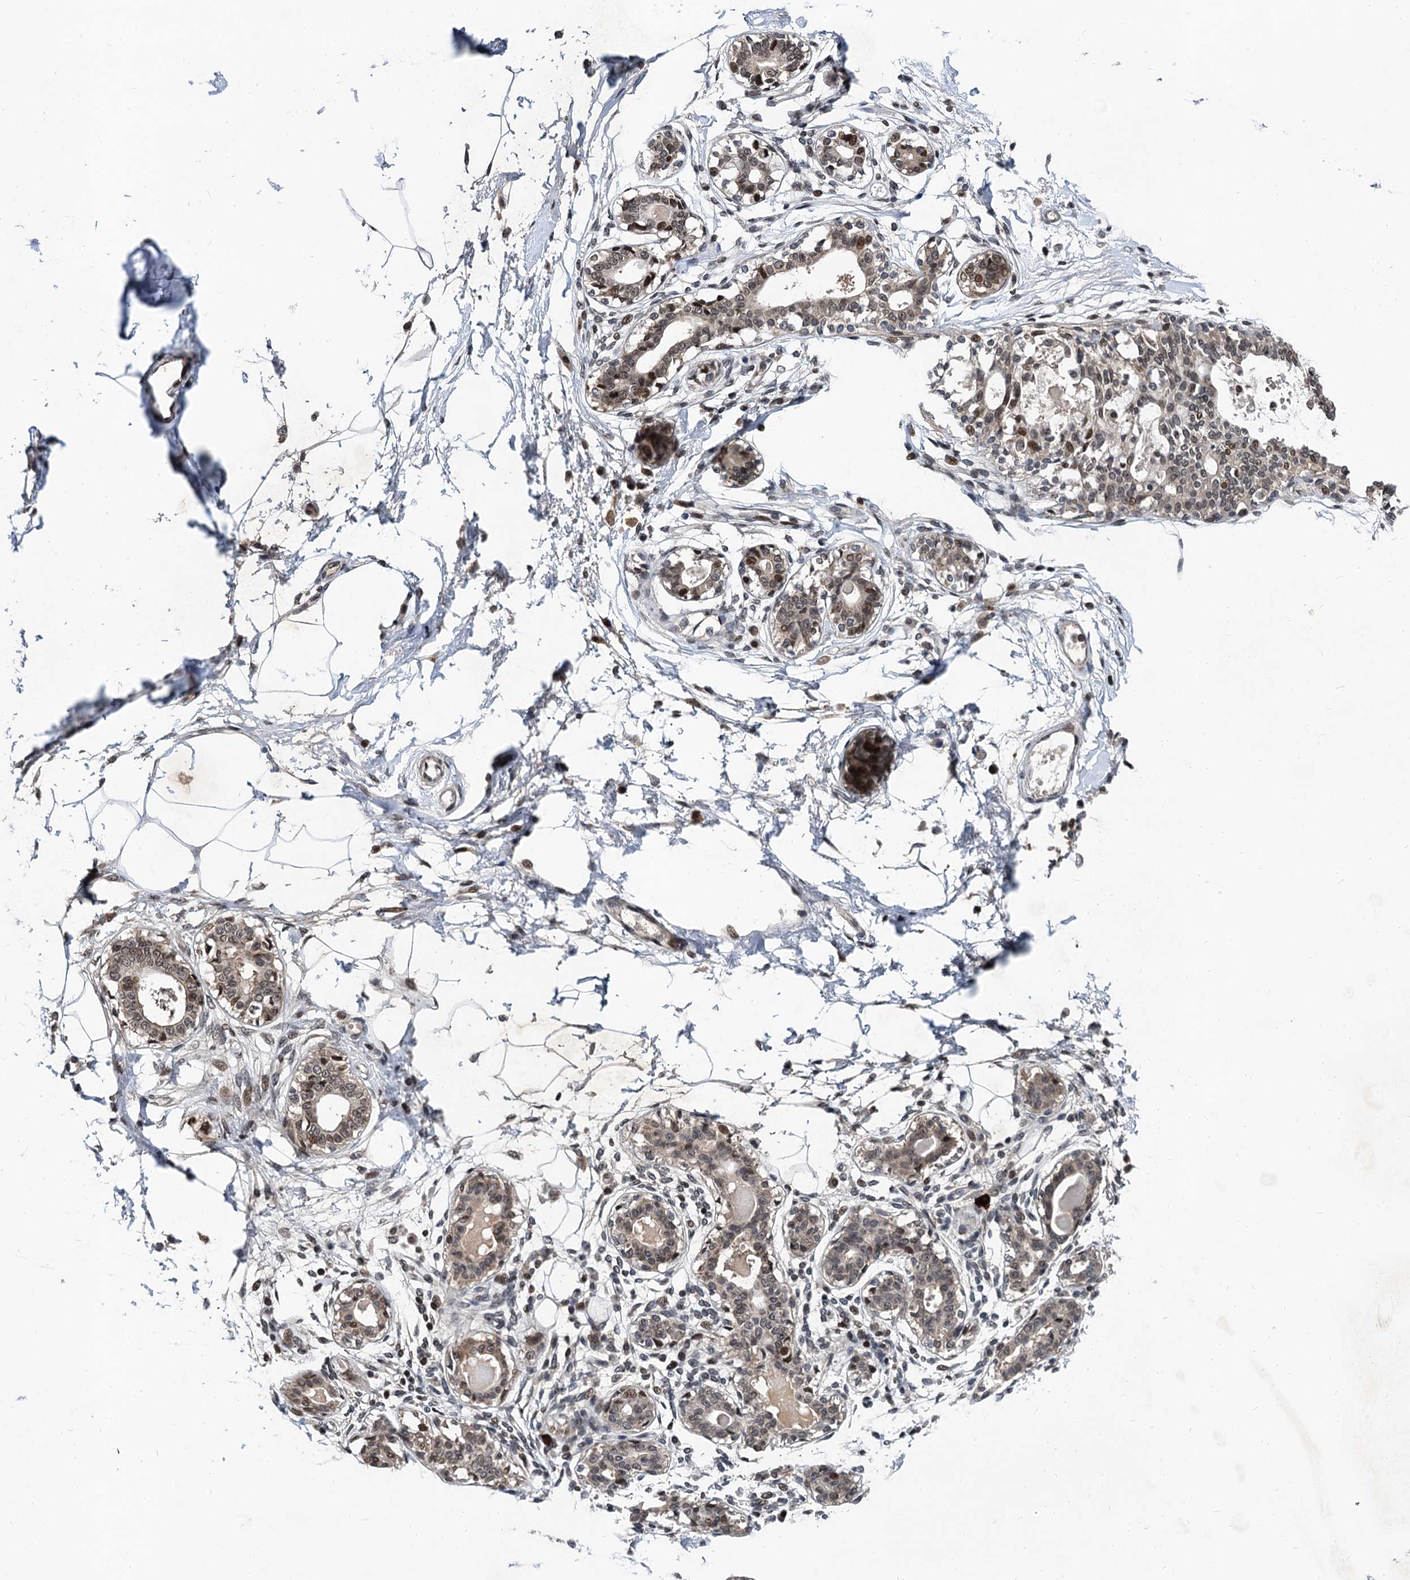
{"staining": {"intensity": "weak", "quantity": "<25%", "location": "nuclear"}, "tissue": "breast", "cell_type": "Adipocytes", "image_type": "normal", "snomed": [{"axis": "morphology", "description": "Normal tissue, NOS"}, {"axis": "topography", "description": "Breast"}], "caption": "High power microscopy micrograph of an immunohistochemistry (IHC) photomicrograph of unremarkable breast, revealing no significant positivity in adipocytes.", "gene": "FAM217B", "patient": {"sex": "female", "age": 45}}